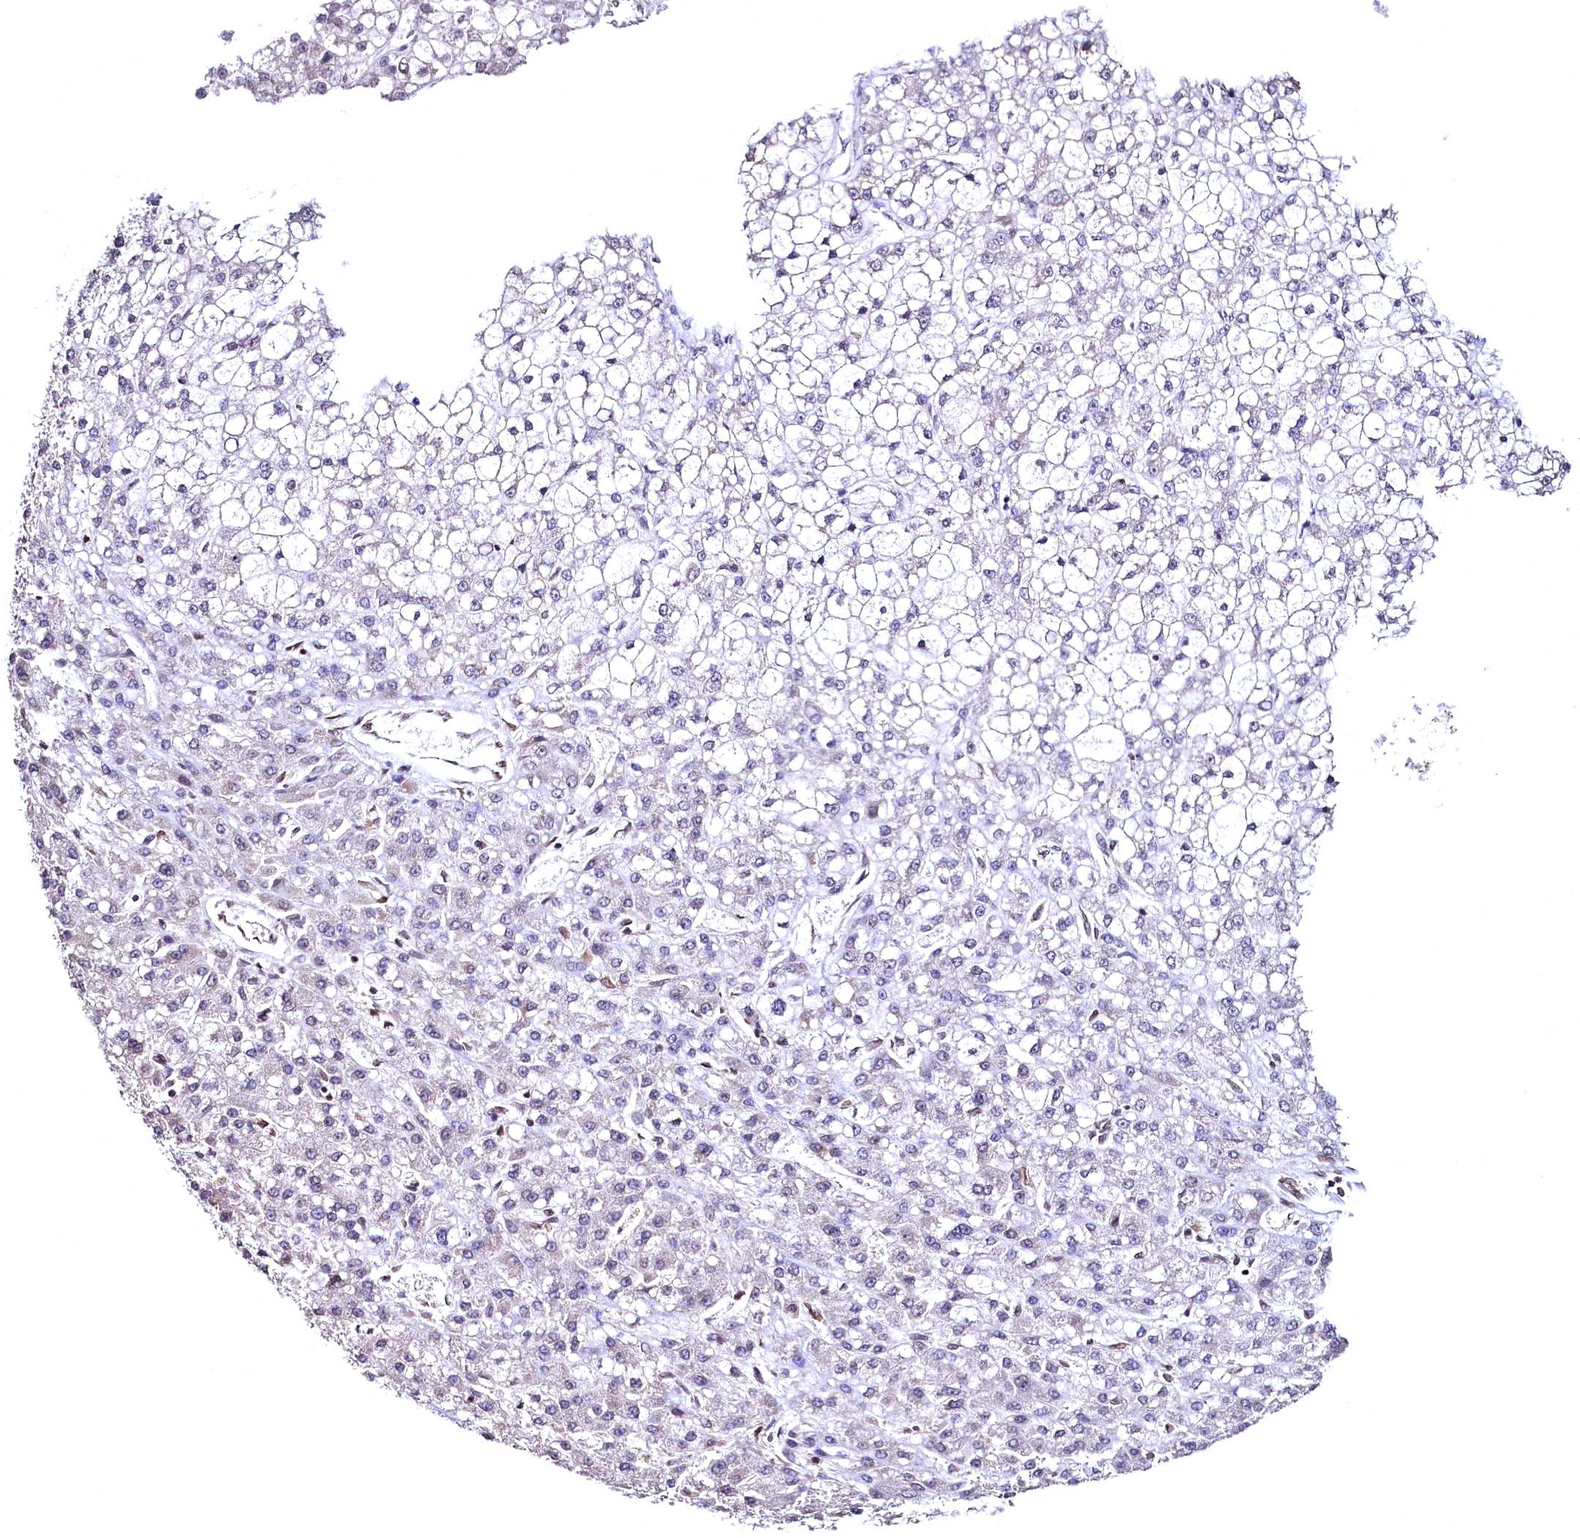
{"staining": {"intensity": "negative", "quantity": "none", "location": "none"}, "tissue": "liver cancer", "cell_type": "Tumor cells", "image_type": "cancer", "snomed": [{"axis": "morphology", "description": "Carcinoma, Hepatocellular, NOS"}, {"axis": "topography", "description": "Liver"}], "caption": "A histopathology image of liver cancer stained for a protein demonstrates no brown staining in tumor cells. The staining is performed using DAB (3,3'-diaminobenzidine) brown chromogen with nuclei counter-stained in using hematoxylin.", "gene": "HAND1", "patient": {"sex": "male", "age": 67}}